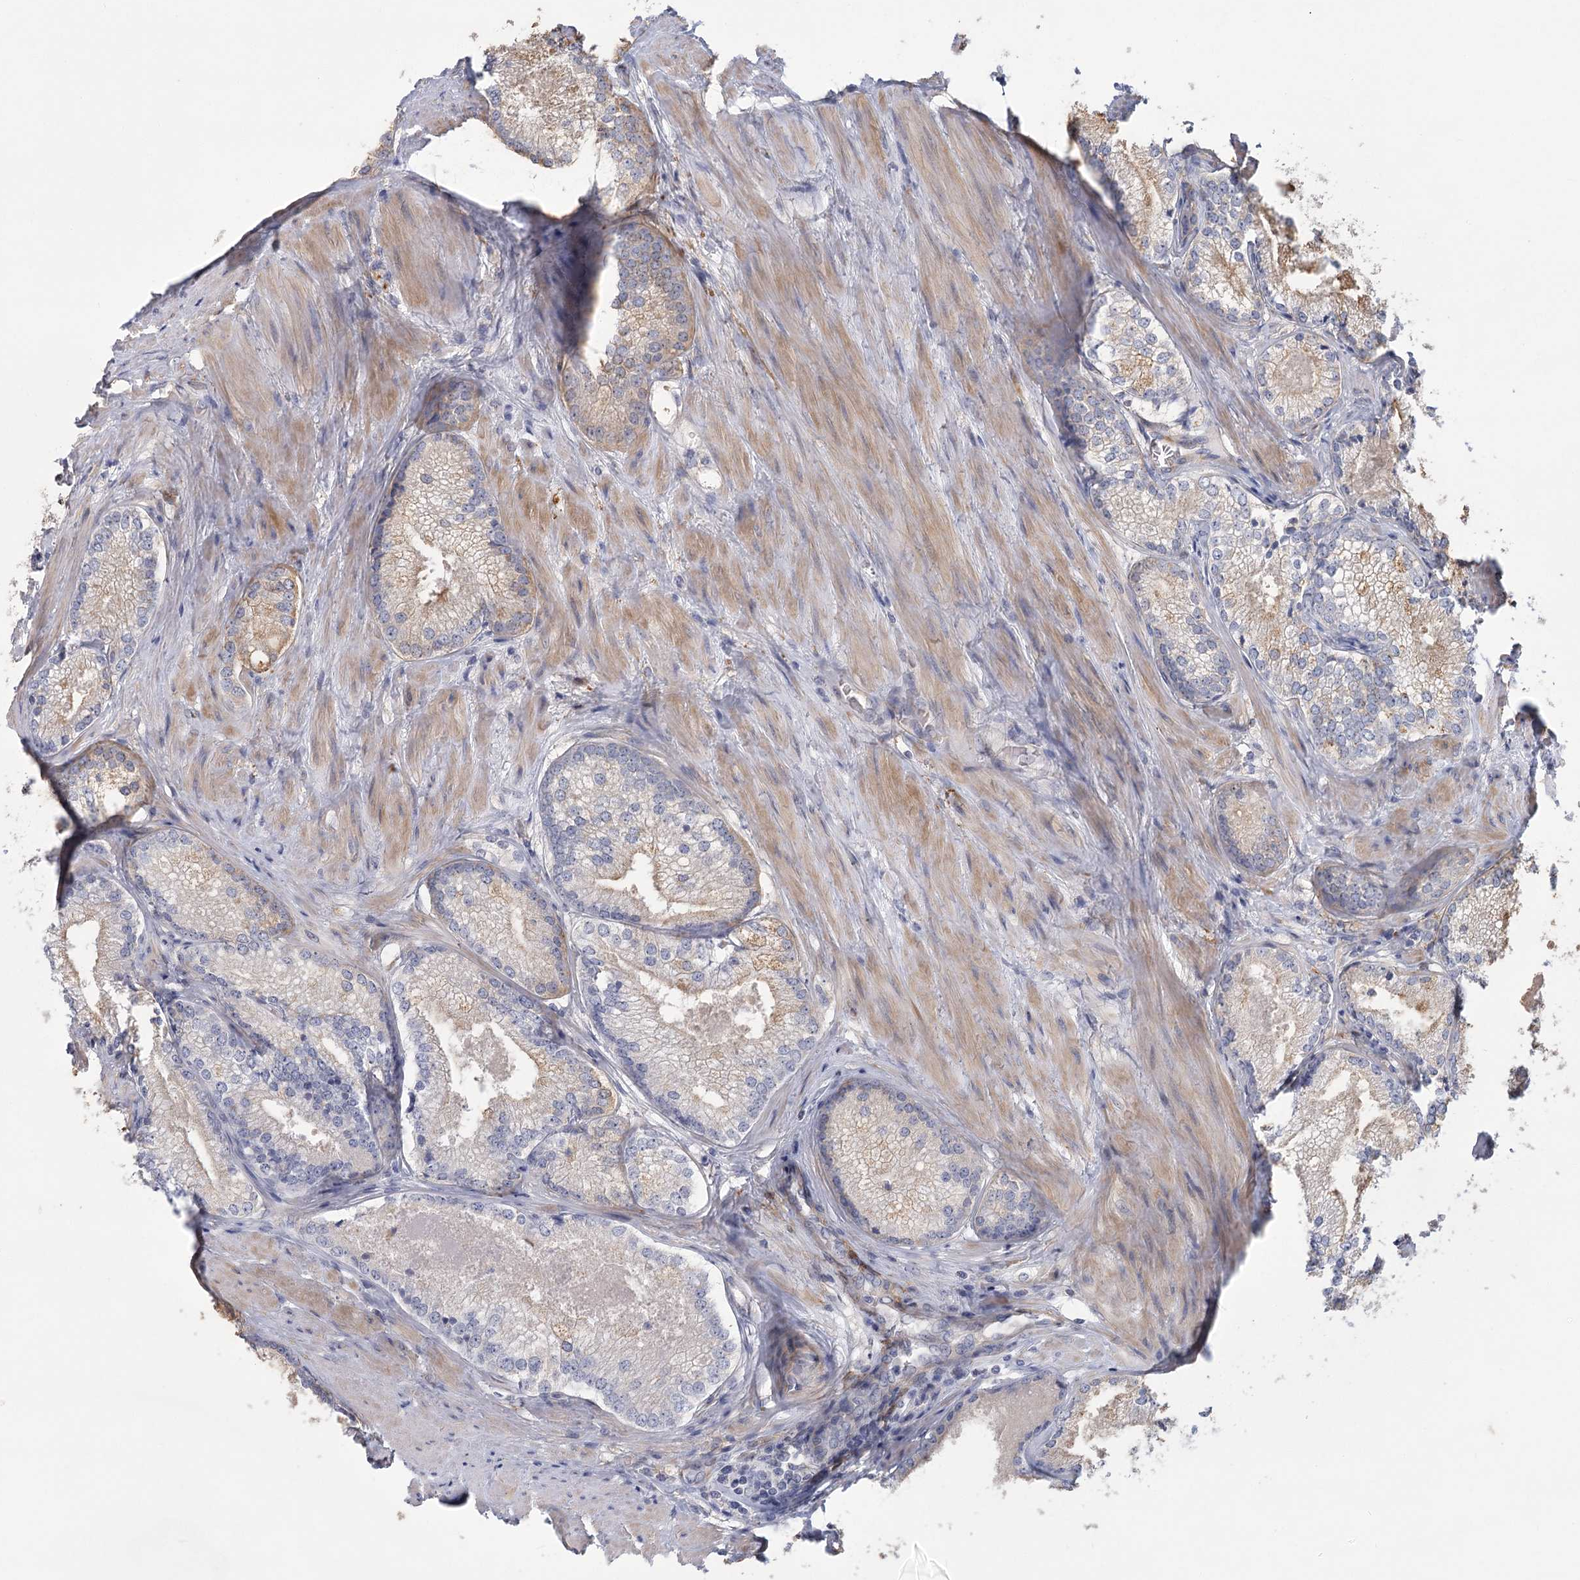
{"staining": {"intensity": "negative", "quantity": "none", "location": "none"}, "tissue": "prostate cancer", "cell_type": "Tumor cells", "image_type": "cancer", "snomed": [{"axis": "morphology", "description": "Adenocarcinoma, High grade"}, {"axis": "topography", "description": "Prostate"}], "caption": "This is an immunohistochemistry micrograph of prostate cancer. There is no staining in tumor cells.", "gene": "CNTLN", "patient": {"sex": "male", "age": 66}}